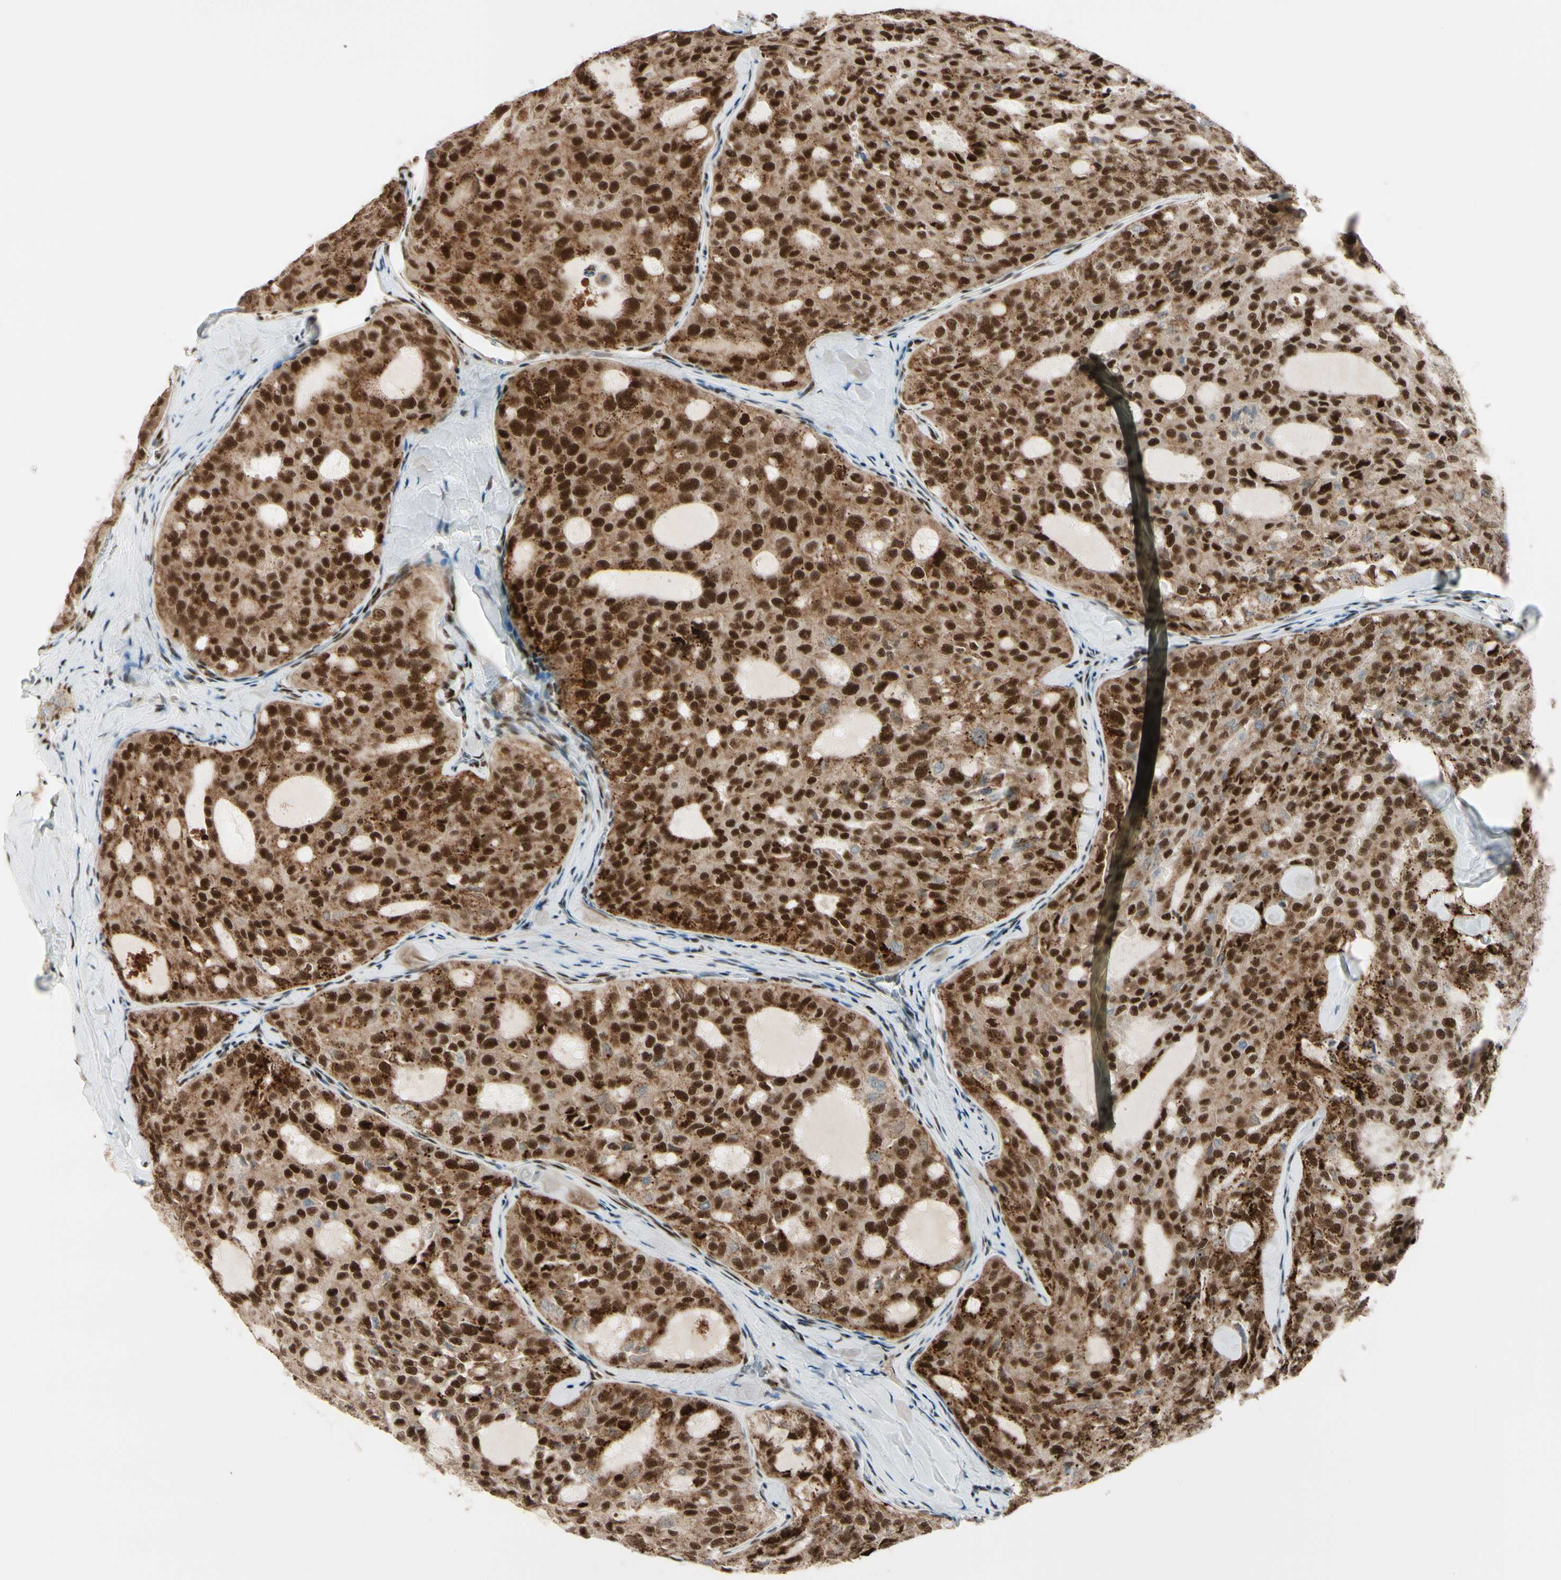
{"staining": {"intensity": "strong", "quantity": ">75%", "location": "cytoplasmic/membranous,nuclear"}, "tissue": "thyroid cancer", "cell_type": "Tumor cells", "image_type": "cancer", "snomed": [{"axis": "morphology", "description": "Follicular adenoma carcinoma, NOS"}, {"axis": "topography", "description": "Thyroid gland"}], "caption": "Tumor cells reveal strong cytoplasmic/membranous and nuclear expression in about >75% of cells in follicular adenoma carcinoma (thyroid).", "gene": "CHAMP1", "patient": {"sex": "male", "age": 75}}